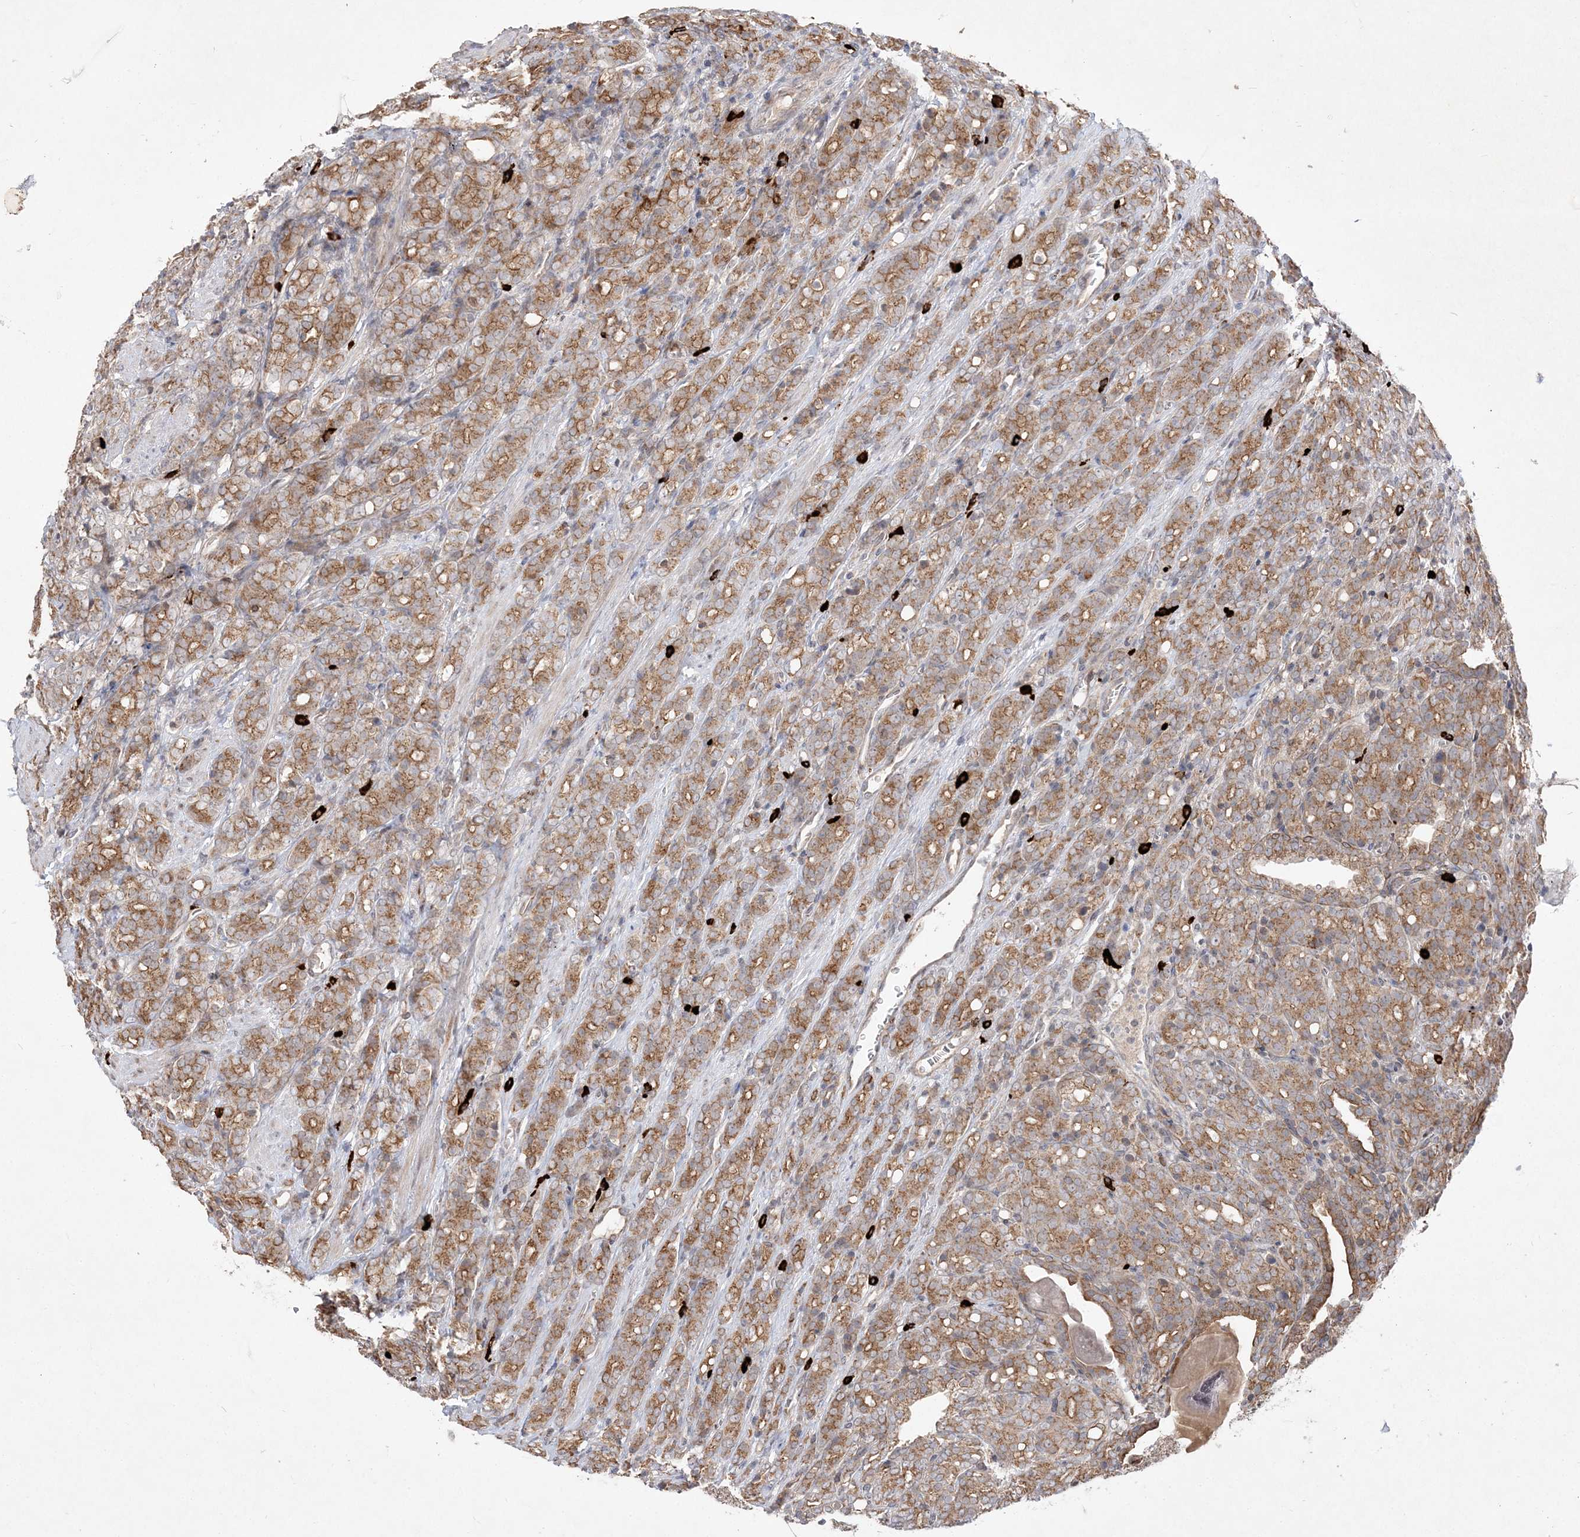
{"staining": {"intensity": "moderate", "quantity": ">75%", "location": "cytoplasmic/membranous"}, "tissue": "prostate cancer", "cell_type": "Tumor cells", "image_type": "cancer", "snomed": [{"axis": "morphology", "description": "Adenocarcinoma, High grade"}, {"axis": "topography", "description": "Prostate"}], "caption": "Moderate cytoplasmic/membranous expression is seen in approximately >75% of tumor cells in prostate adenocarcinoma (high-grade). The staining was performed using DAB, with brown indicating positive protein expression. Nuclei are stained blue with hematoxylin.", "gene": "CLNK", "patient": {"sex": "male", "age": 62}}